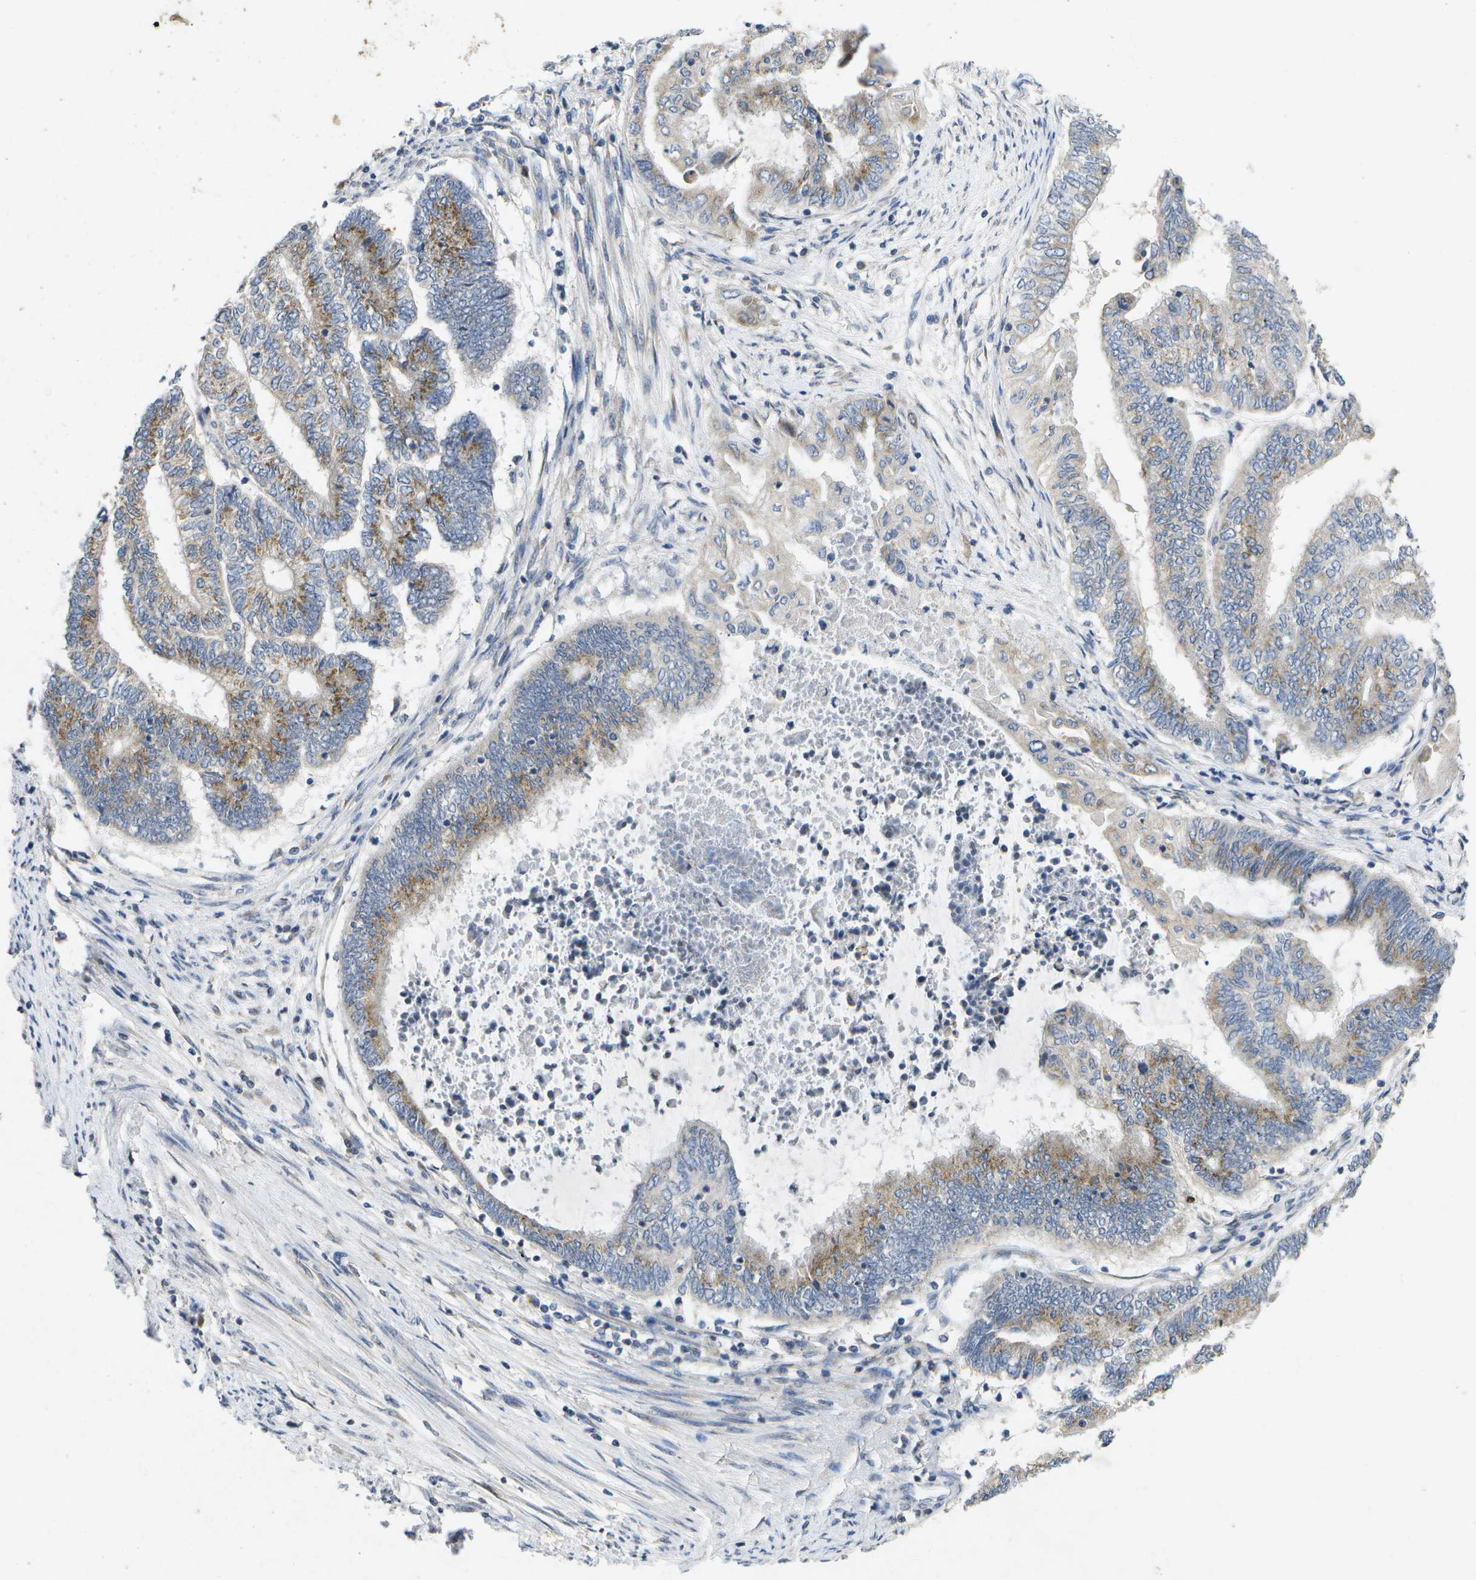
{"staining": {"intensity": "moderate", "quantity": "25%-75%", "location": "cytoplasmic/membranous"}, "tissue": "endometrial cancer", "cell_type": "Tumor cells", "image_type": "cancer", "snomed": [{"axis": "morphology", "description": "Adenocarcinoma, NOS"}, {"axis": "topography", "description": "Uterus"}, {"axis": "topography", "description": "Endometrium"}], "caption": "Human adenocarcinoma (endometrial) stained with a brown dye exhibits moderate cytoplasmic/membranous positive positivity in approximately 25%-75% of tumor cells.", "gene": "KDELR1", "patient": {"sex": "female", "age": 70}}